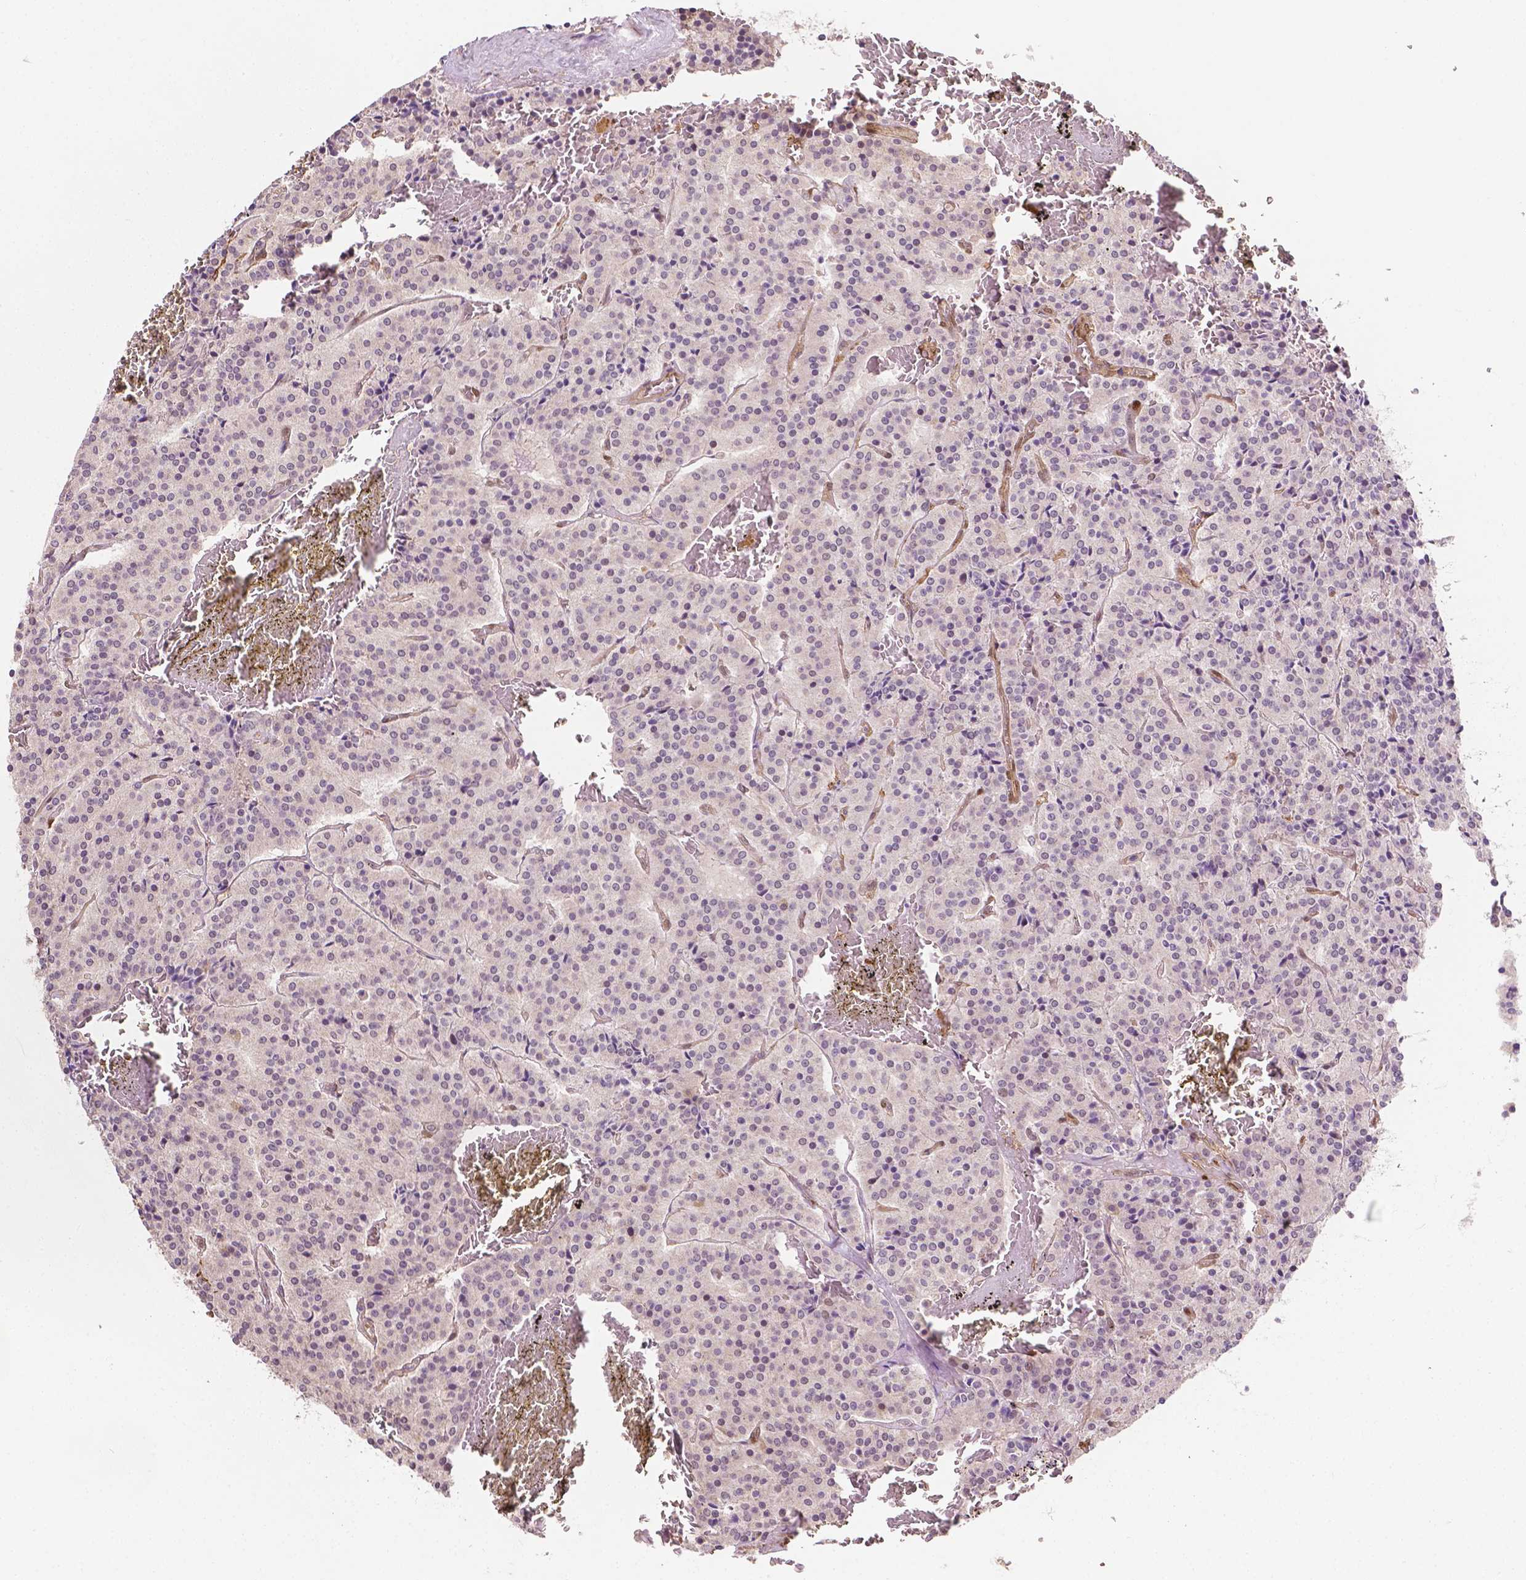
{"staining": {"intensity": "negative", "quantity": "none", "location": "none"}, "tissue": "carcinoid", "cell_type": "Tumor cells", "image_type": "cancer", "snomed": [{"axis": "morphology", "description": "Carcinoid, malignant, NOS"}, {"axis": "topography", "description": "Lung"}], "caption": "High magnification brightfield microscopy of carcinoid stained with DAB (3,3'-diaminobenzidine) (brown) and counterstained with hematoxylin (blue): tumor cells show no significant expression.", "gene": "YAP1", "patient": {"sex": "male", "age": 70}}